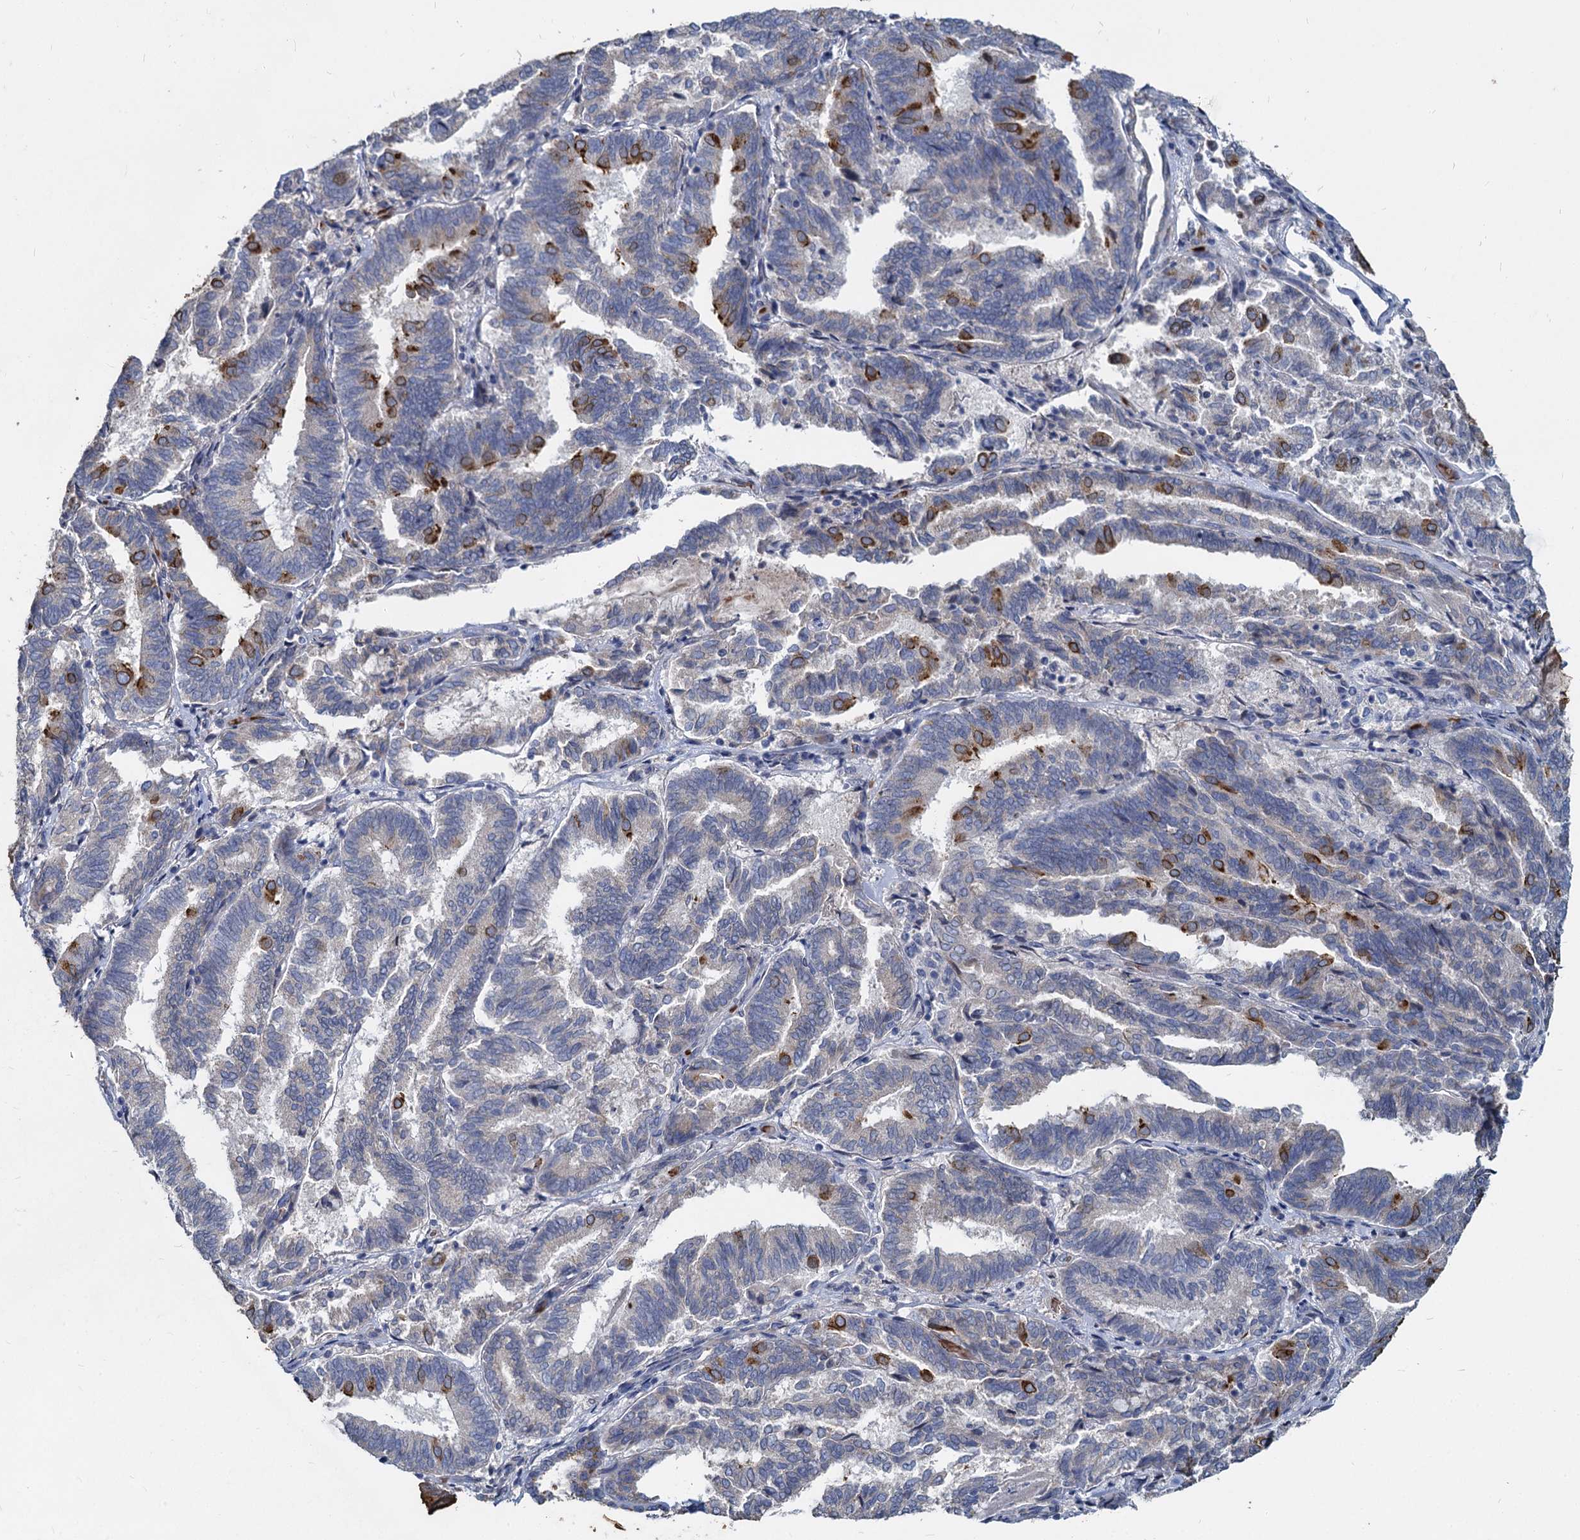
{"staining": {"intensity": "strong", "quantity": "<25%", "location": "cytoplasmic/membranous"}, "tissue": "endometrial cancer", "cell_type": "Tumor cells", "image_type": "cancer", "snomed": [{"axis": "morphology", "description": "Adenocarcinoma, NOS"}, {"axis": "topography", "description": "Endometrium"}], "caption": "Immunohistochemistry (IHC) staining of endometrial adenocarcinoma, which reveals medium levels of strong cytoplasmic/membranous positivity in approximately <25% of tumor cells indicating strong cytoplasmic/membranous protein expression. The staining was performed using DAB (3,3'-diaminobenzidine) (brown) for protein detection and nuclei were counterstained in hematoxylin (blue).", "gene": "TCTN2", "patient": {"sex": "female", "age": 80}}